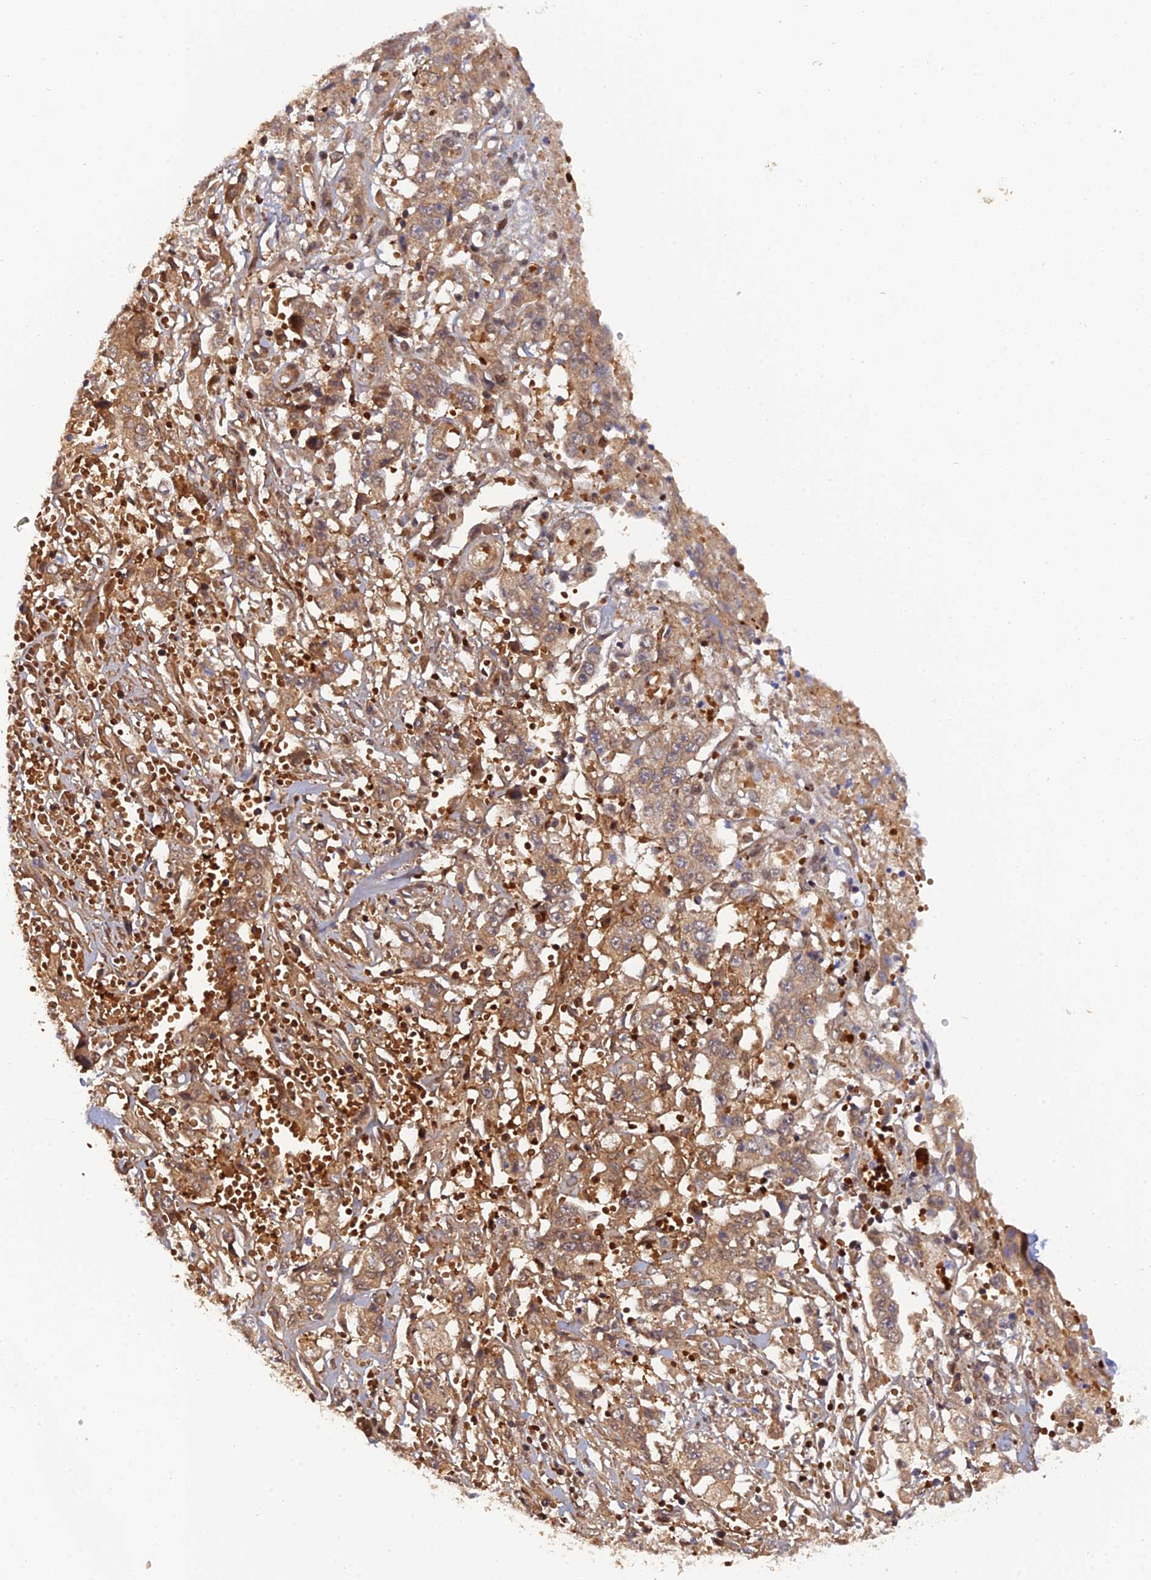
{"staining": {"intensity": "moderate", "quantity": ">75%", "location": "cytoplasmic/membranous,nuclear"}, "tissue": "stomach cancer", "cell_type": "Tumor cells", "image_type": "cancer", "snomed": [{"axis": "morphology", "description": "Adenocarcinoma, NOS"}, {"axis": "topography", "description": "Stomach, upper"}], "caption": "Immunohistochemistry histopathology image of stomach cancer (adenocarcinoma) stained for a protein (brown), which shows medium levels of moderate cytoplasmic/membranous and nuclear positivity in about >75% of tumor cells.", "gene": "ARL2BP", "patient": {"sex": "male", "age": 62}}